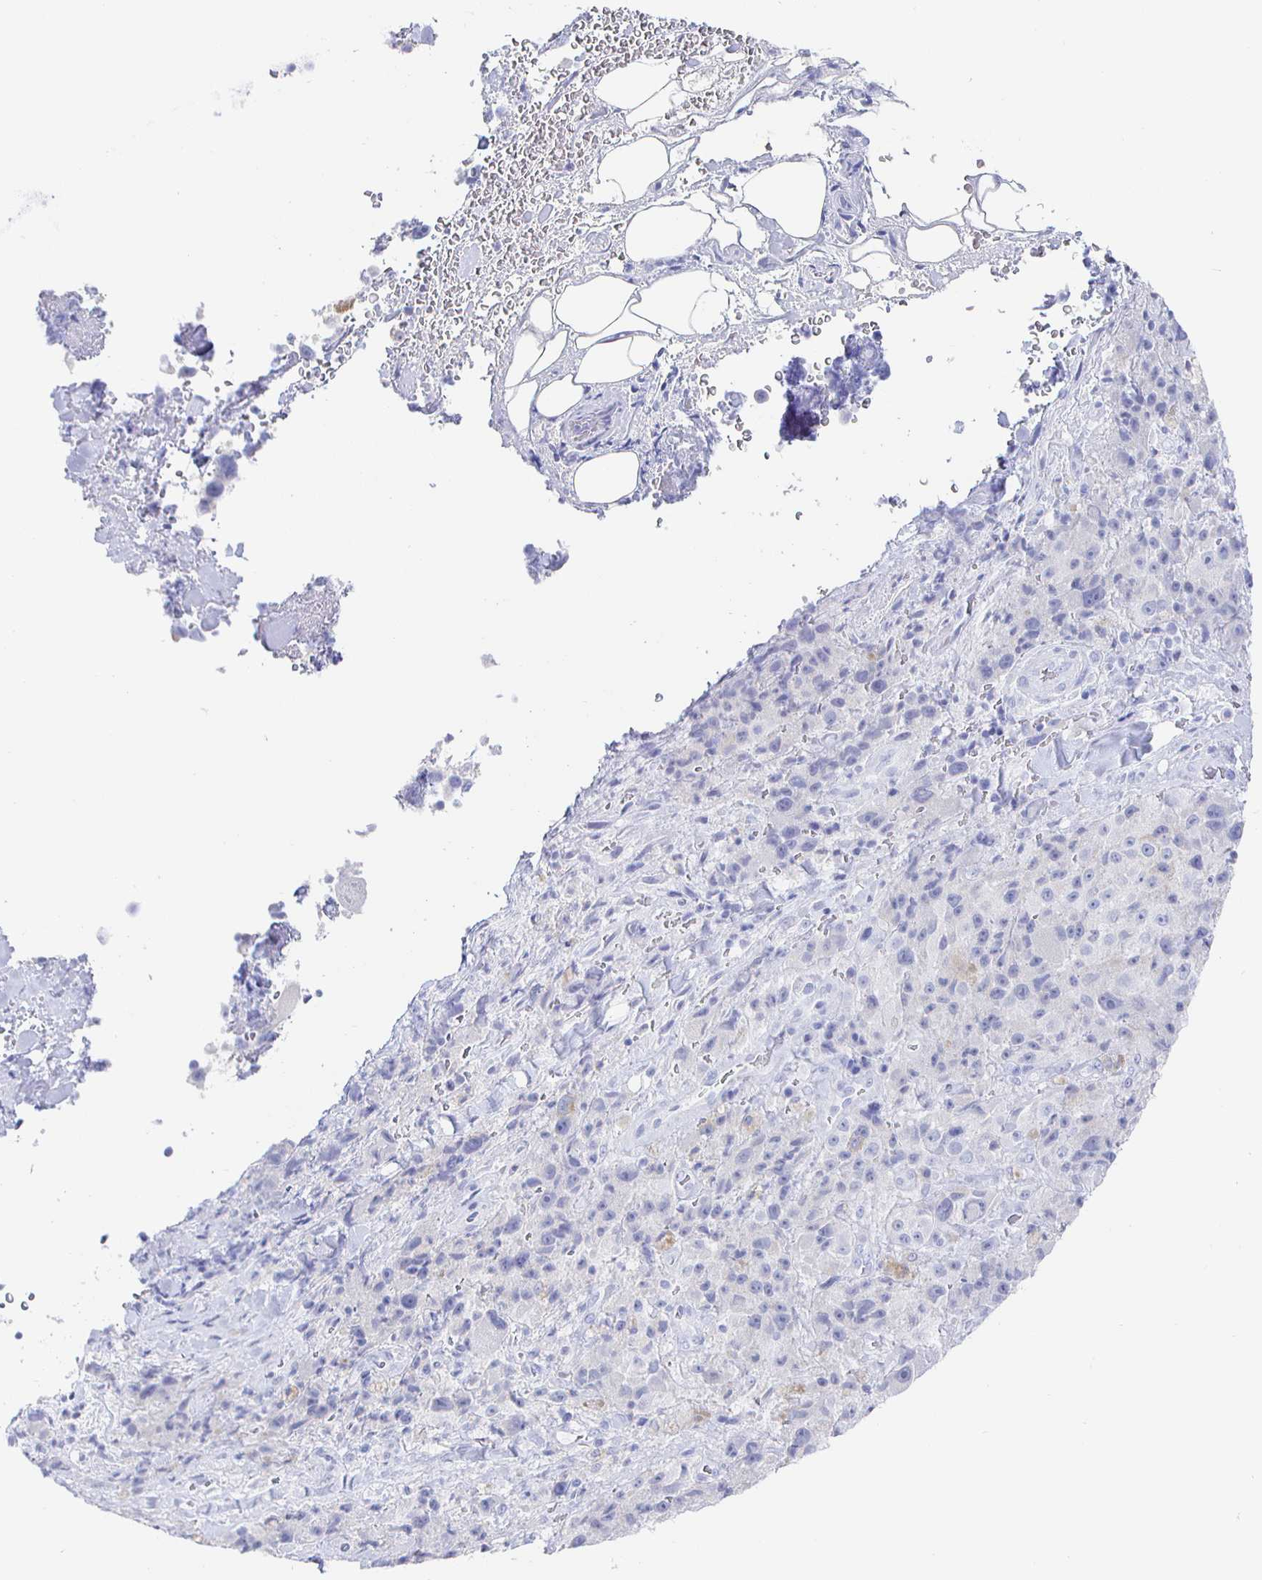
{"staining": {"intensity": "negative", "quantity": "none", "location": "none"}, "tissue": "melanoma", "cell_type": "Tumor cells", "image_type": "cancer", "snomed": [{"axis": "morphology", "description": "Malignant melanoma, Metastatic site"}, {"axis": "topography", "description": "Lymph node"}], "caption": "IHC of human melanoma displays no positivity in tumor cells.", "gene": "CLCA1", "patient": {"sex": "male", "age": 62}}